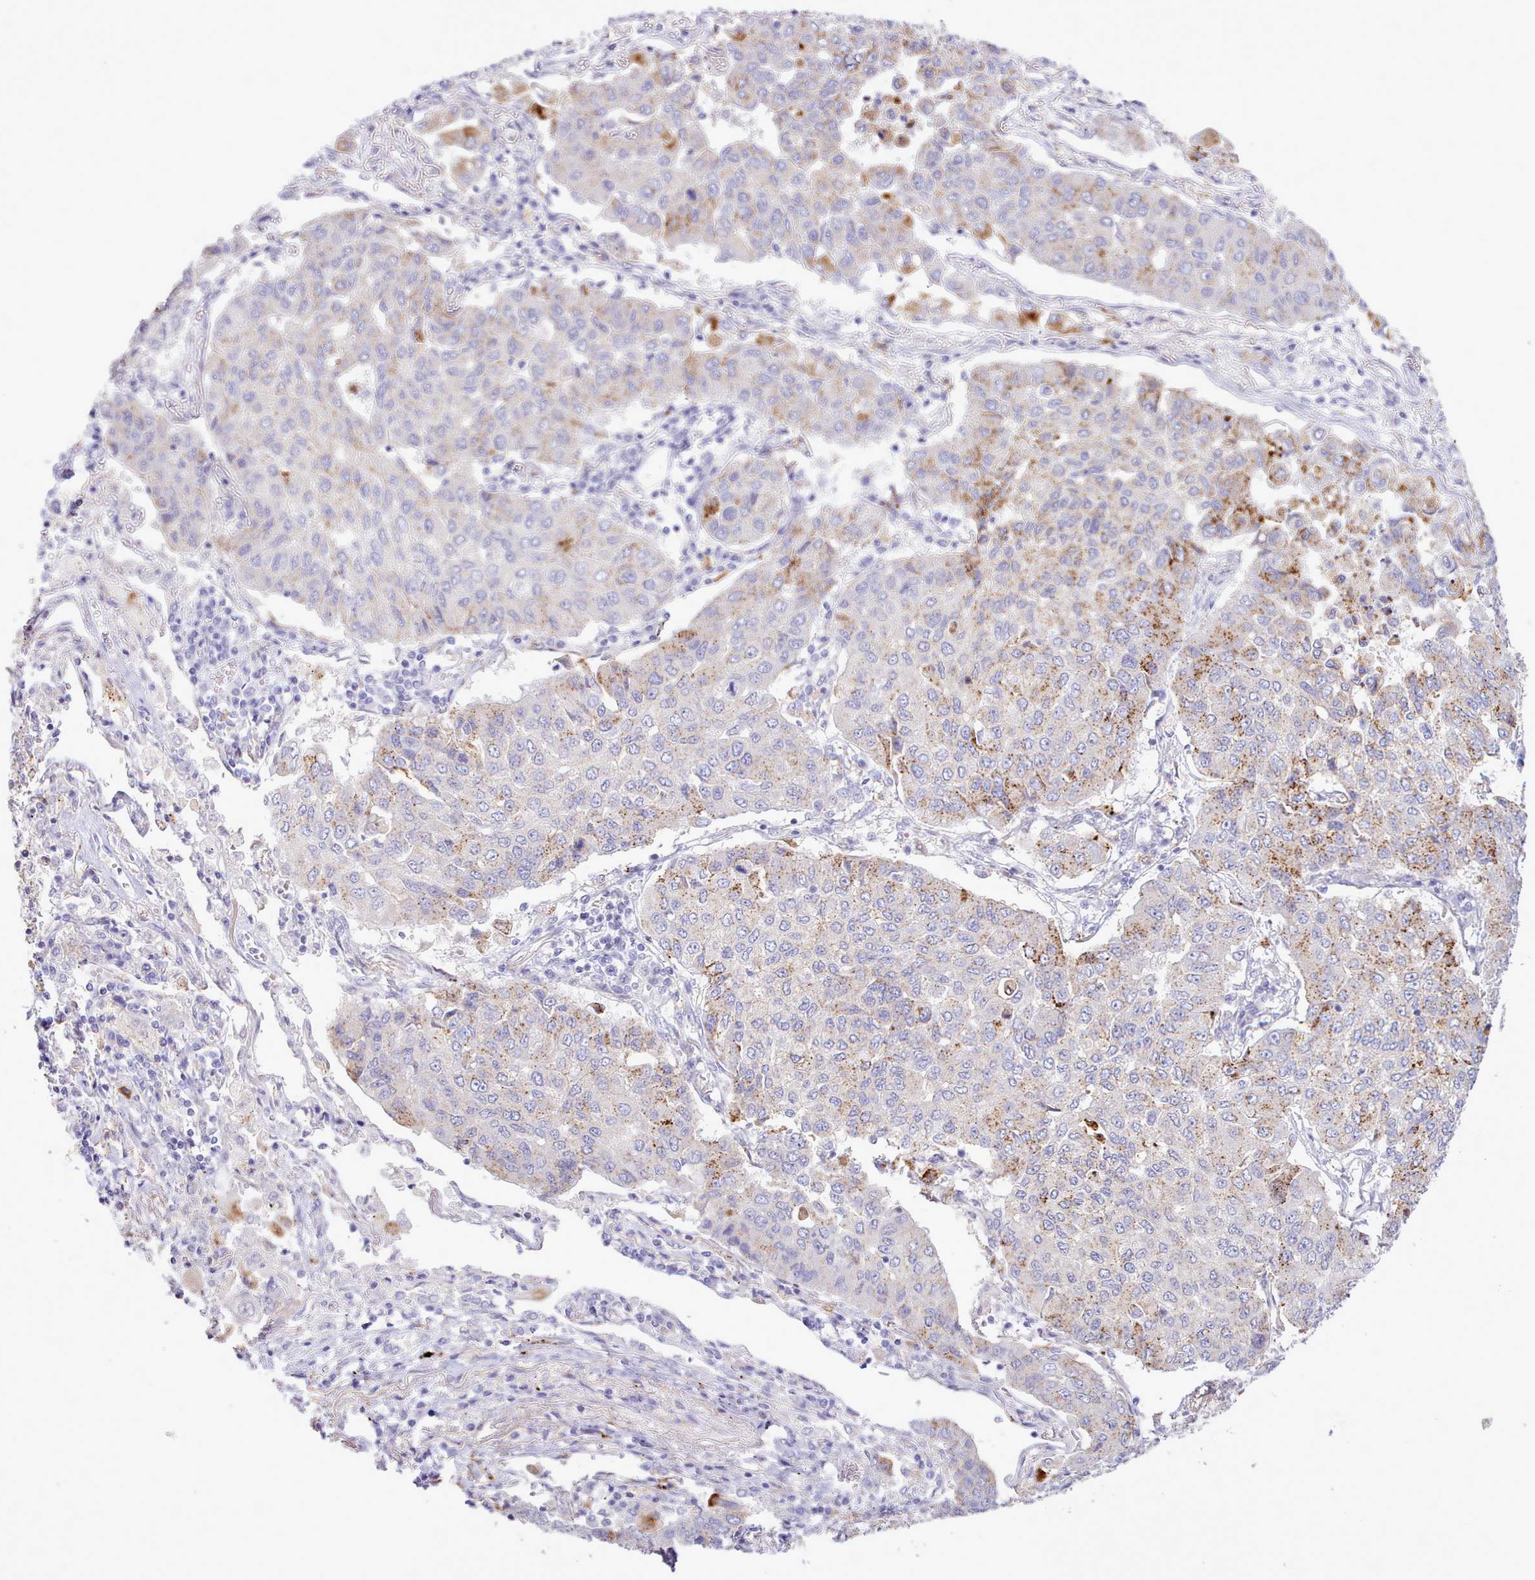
{"staining": {"intensity": "moderate", "quantity": "25%-75%", "location": "cytoplasmic/membranous"}, "tissue": "lung cancer", "cell_type": "Tumor cells", "image_type": "cancer", "snomed": [{"axis": "morphology", "description": "Squamous cell carcinoma, NOS"}, {"axis": "topography", "description": "Lung"}], "caption": "Tumor cells exhibit medium levels of moderate cytoplasmic/membranous staining in about 25%-75% of cells in human squamous cell carcinoma (lung).", "gene": "SRD5A1", "patient": {"sex": "male", "age": 74}}